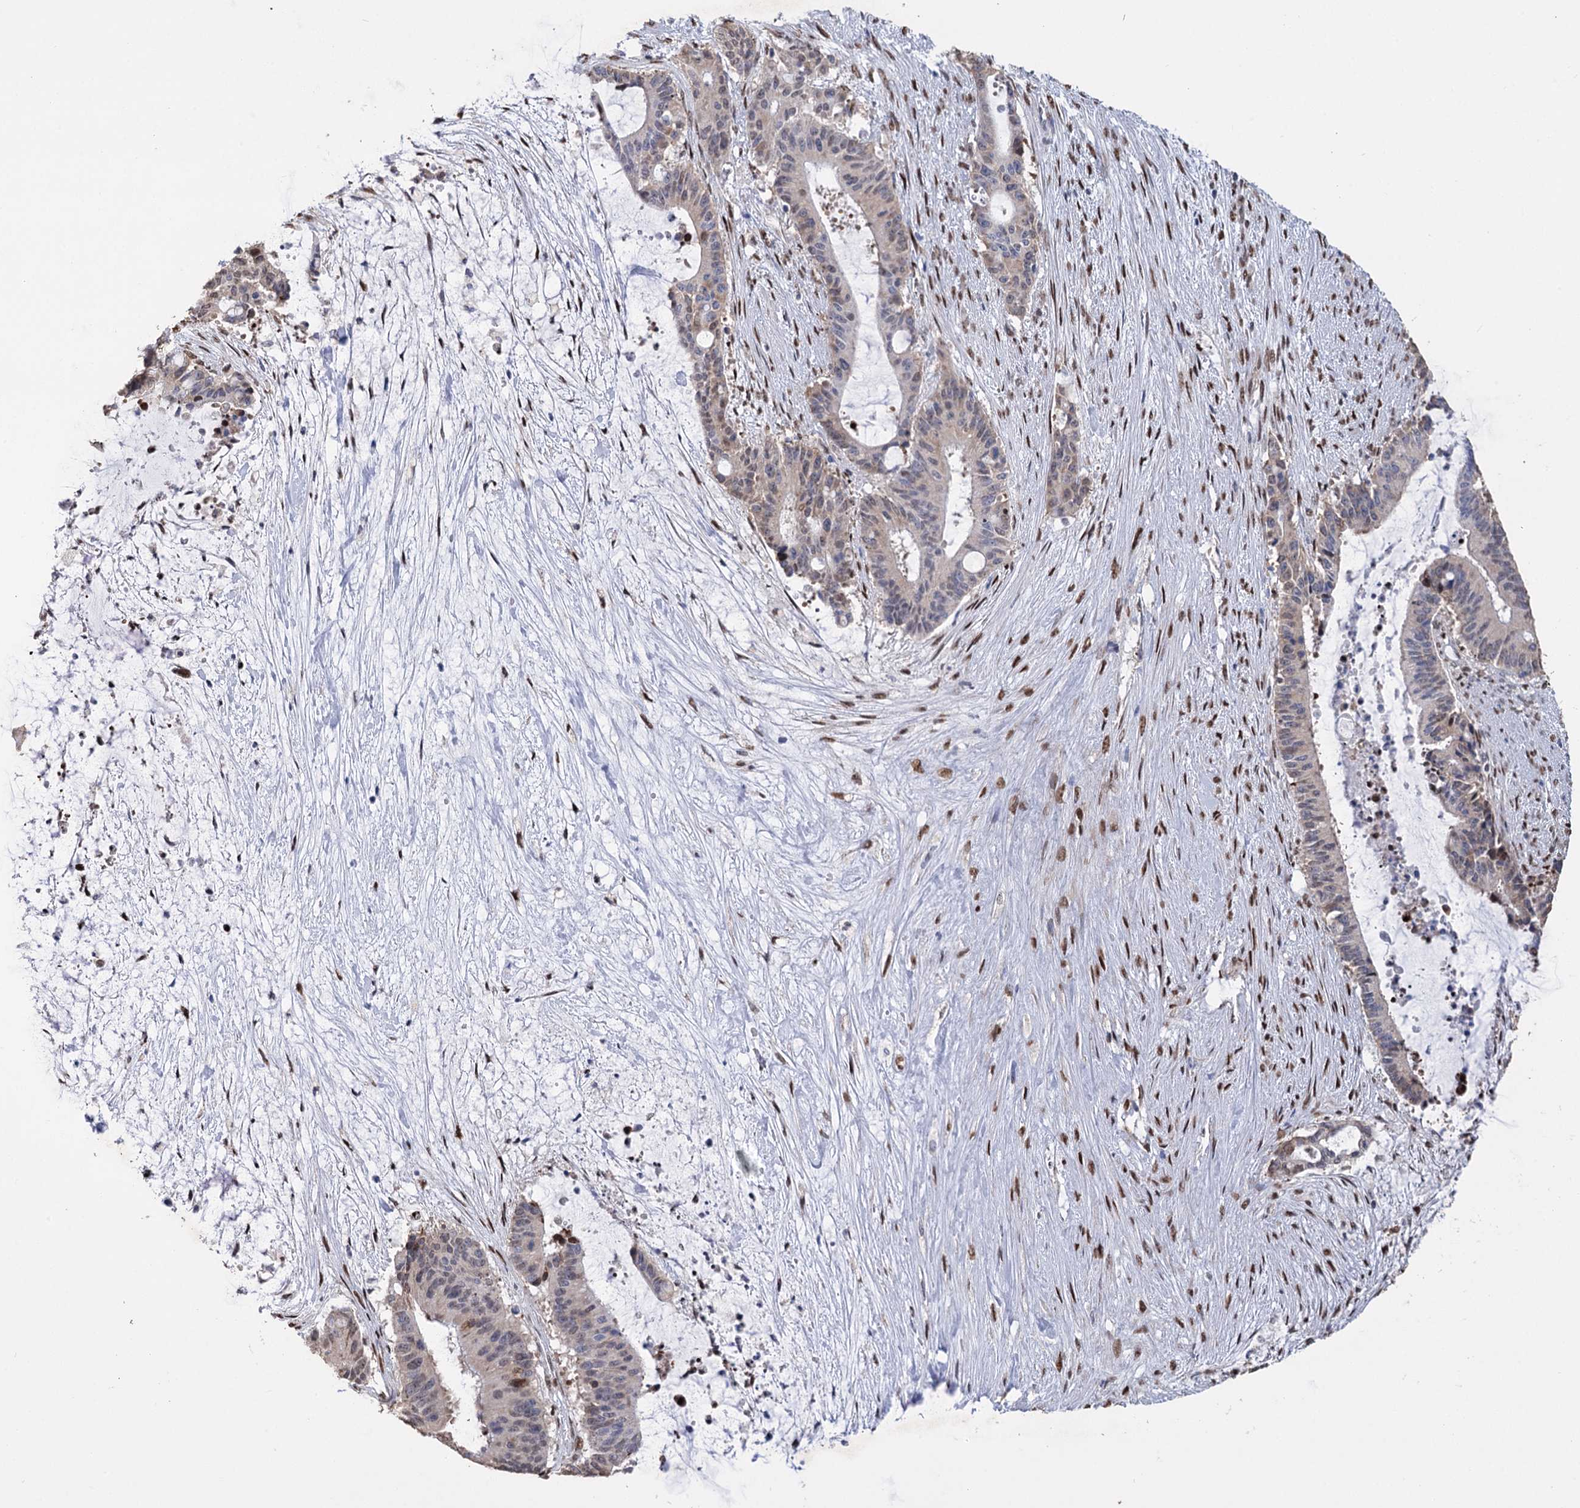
{"staining": {"intensity": "weak", "quantity": "25%-75%", "location": "nuclear"}, "tissue": "liver cancer", "cell_type": "Tumor cells", "image_type": "cancer", "snomed": [{"axis": "morphology", "description": "Normal tissue, NOS"}, {"axis": "morphology", "description": "Cholangiocarcinoma"}, {"axis": "topography", "description": "Liver"}, {"axis": "topography", "description": "Peripheral nerve tissue"}], "caption": "An immunohistochemistry (IHC) image of tumor tissue is shown. Protein staining in brown highlights weak nuclear positivity in liver cancer (cholangiocarcinoma) within tumor cells.", "gene": "NFU1", "patient": {"sex": "female", "age": 73}}